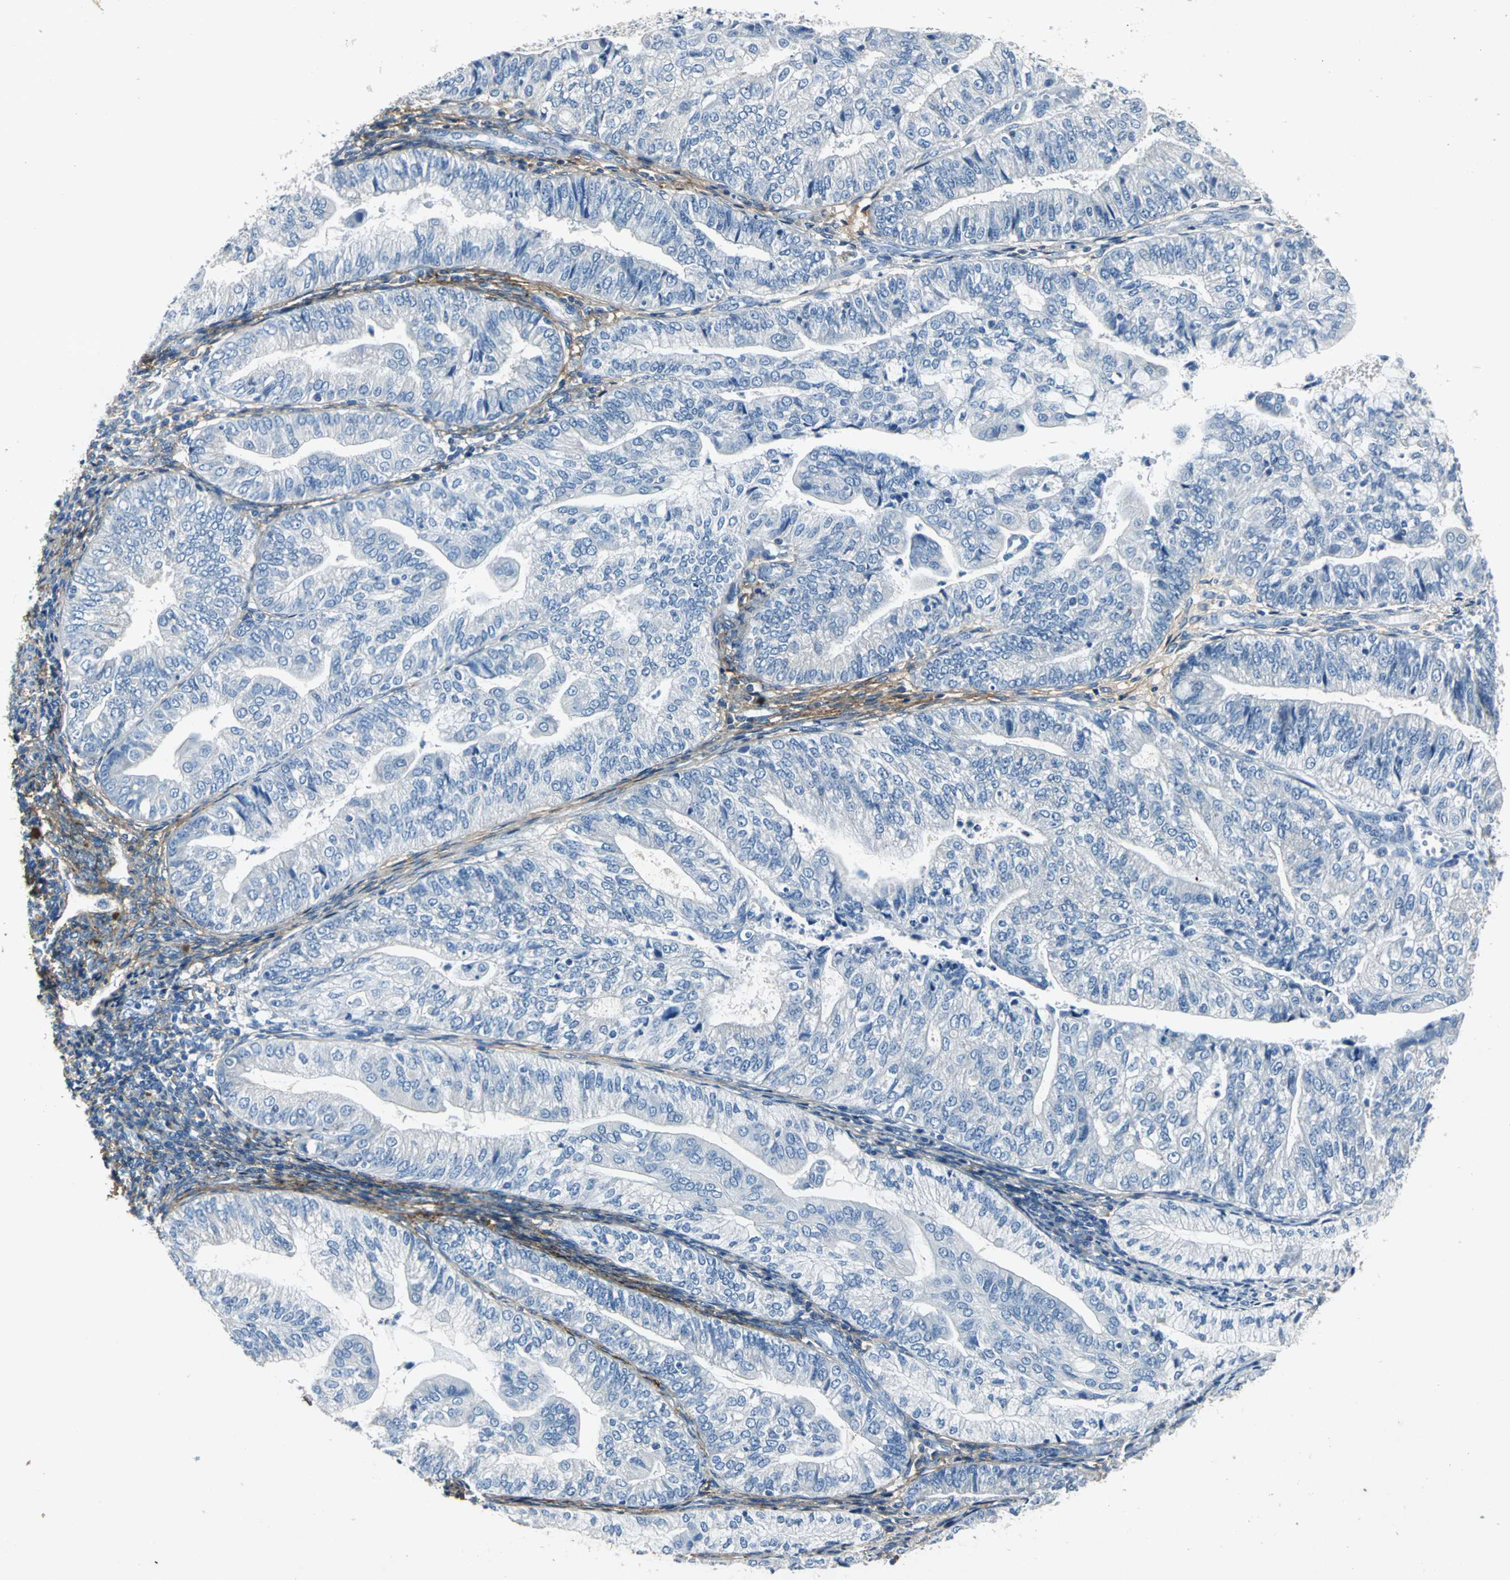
{"staining": {"intensity": "negative", "quantity": "none", "location": "none"}, "tissue": "endometrial cancer", "cell_type": "Tumor cells", "image_type": "cancer", "snomed": [{"axis": "morphology", "description": "Adenocarcinoma, NOS"}, {"axis": "topography", "description": "Endometrium"}], "caption": "Endometrial adenocarcinoma stained for a protein using immunohistochemistry (IHC) demonstrates no expression tumor cells.", "gene": "EFNB3", "patient": {"sex": "female", "age": 59}}